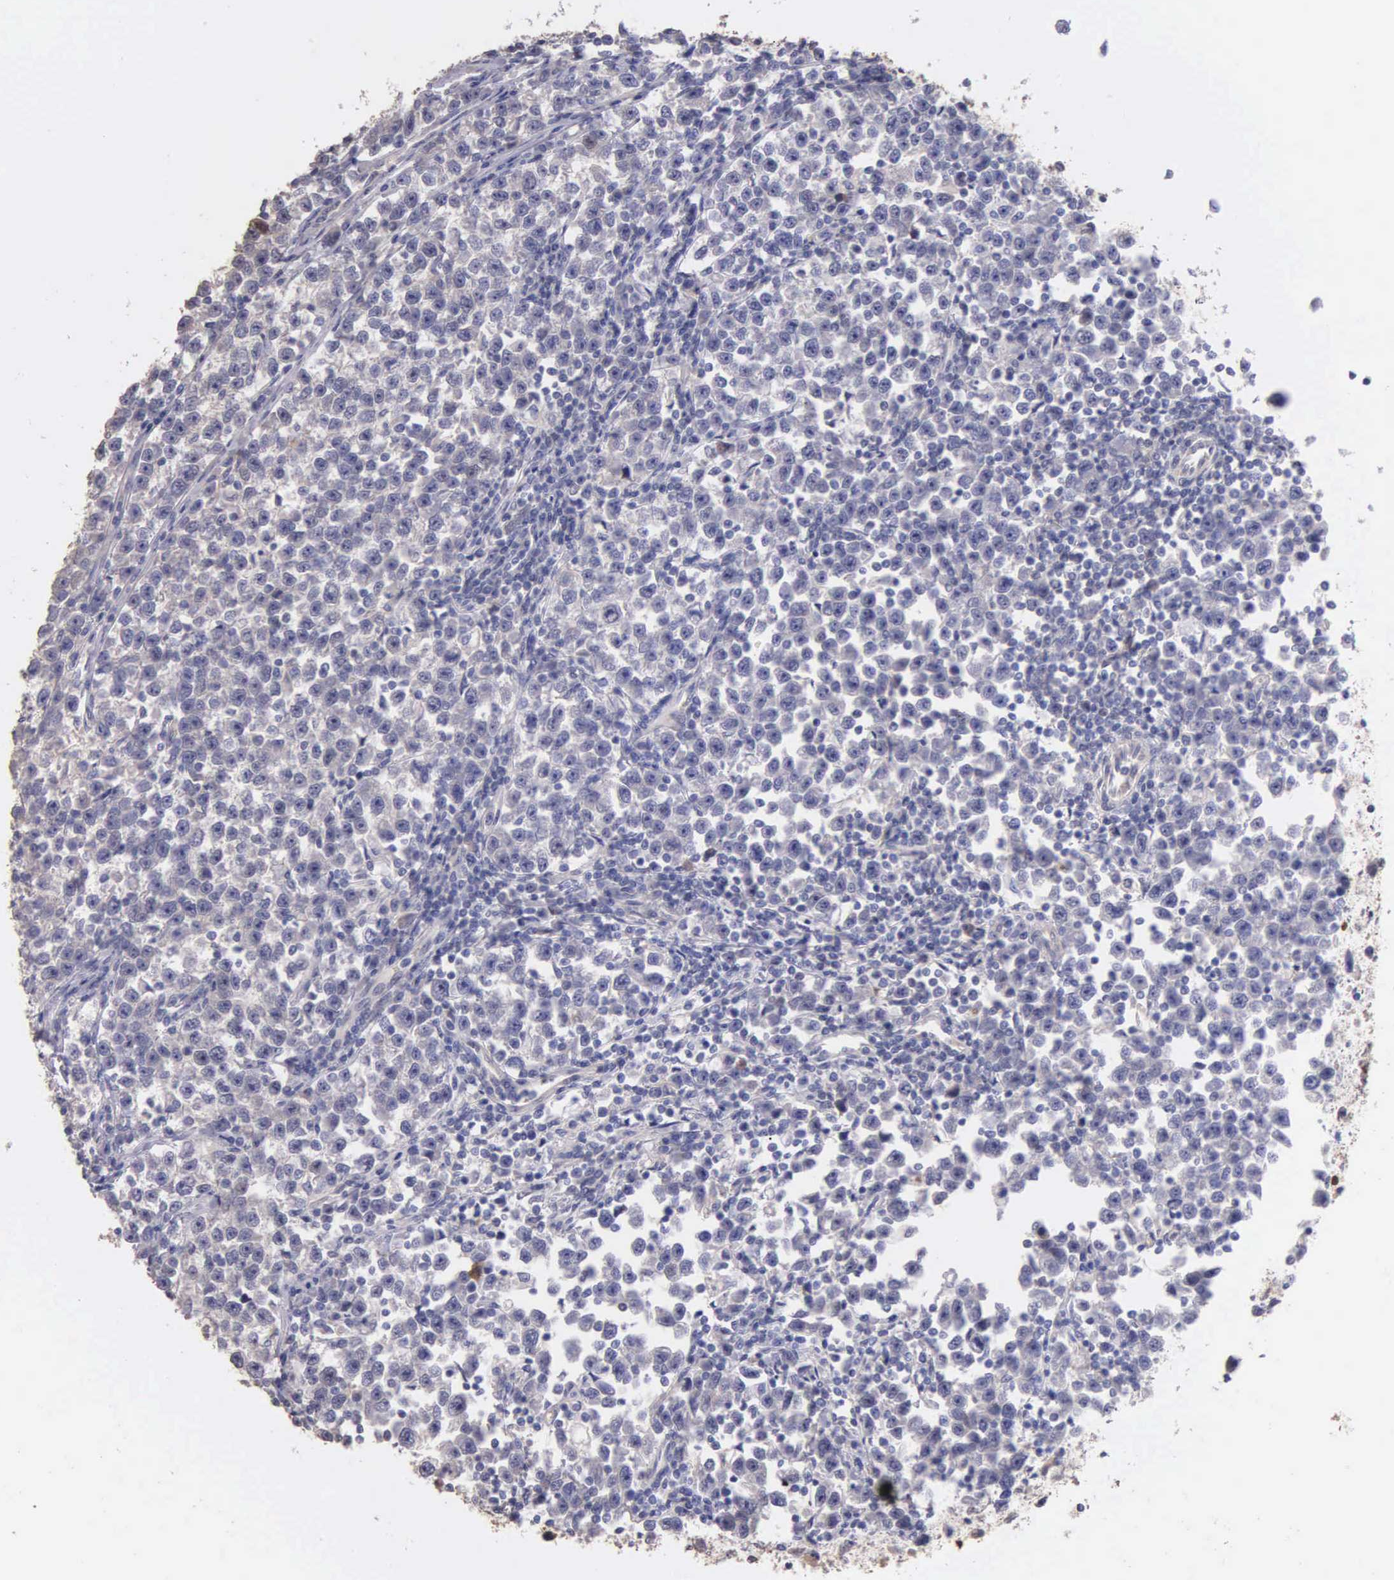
{"staining": {"intensity": "negative", "quantity": "none", "location": "none"}, "tissue": "testis cancer", "cell_type": "Tumor cells", "image_type": "cancer", "snomed": [{"axis": "morphology", "description": "Seminoma, NOS"}, {"axis": "topography", "description": "Testis"}], "caption": "A histopathology image of seminoma (testis) stained for a protein displays no brown staining in tumor cells. Brightfield microscopy of immunohistochemistry (IHC) stained with DAB (brown) and hematoxylin (blue), captured at high magnification.", "gene": "GSTT2", "patient": {"sex": "male", "age": 43}}